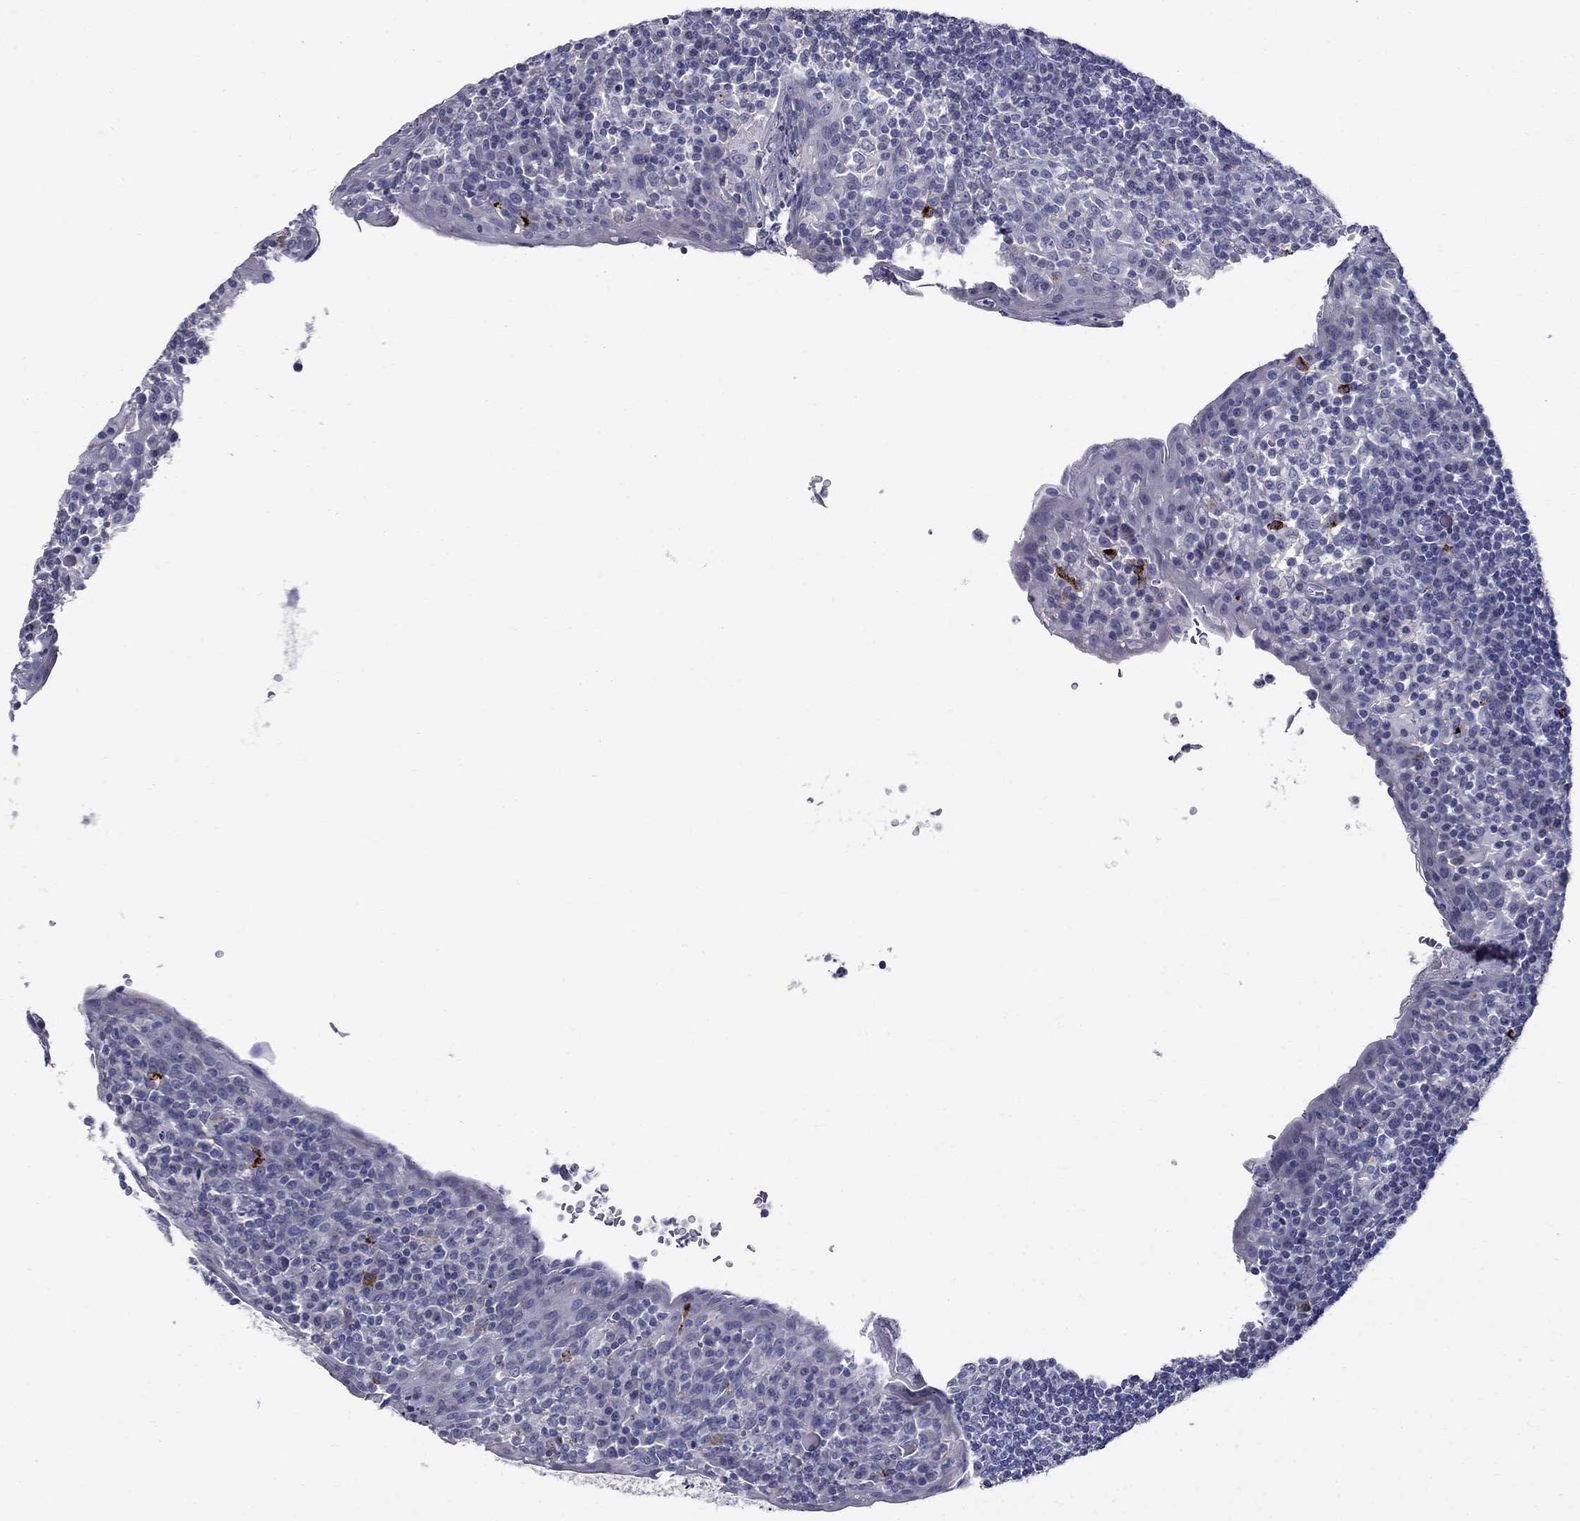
{"staining": {"intensity": "negative", "quantity": "none", "location": "none"}, "tissue": "tonsil", "cell_type": "Germinal center cells", "image_type": "normal", "snomed": [{"axis": "morphology", "description": "Normal tissue, NOS"}, {"axis": "topography", "description": "Tonsil"}], "caption": "Protein analysis of benign tonsil reveals no significant staining in germinal center cells.", "gene": "TP53TG5", "patient": {"sex": "female", "age": 13}}